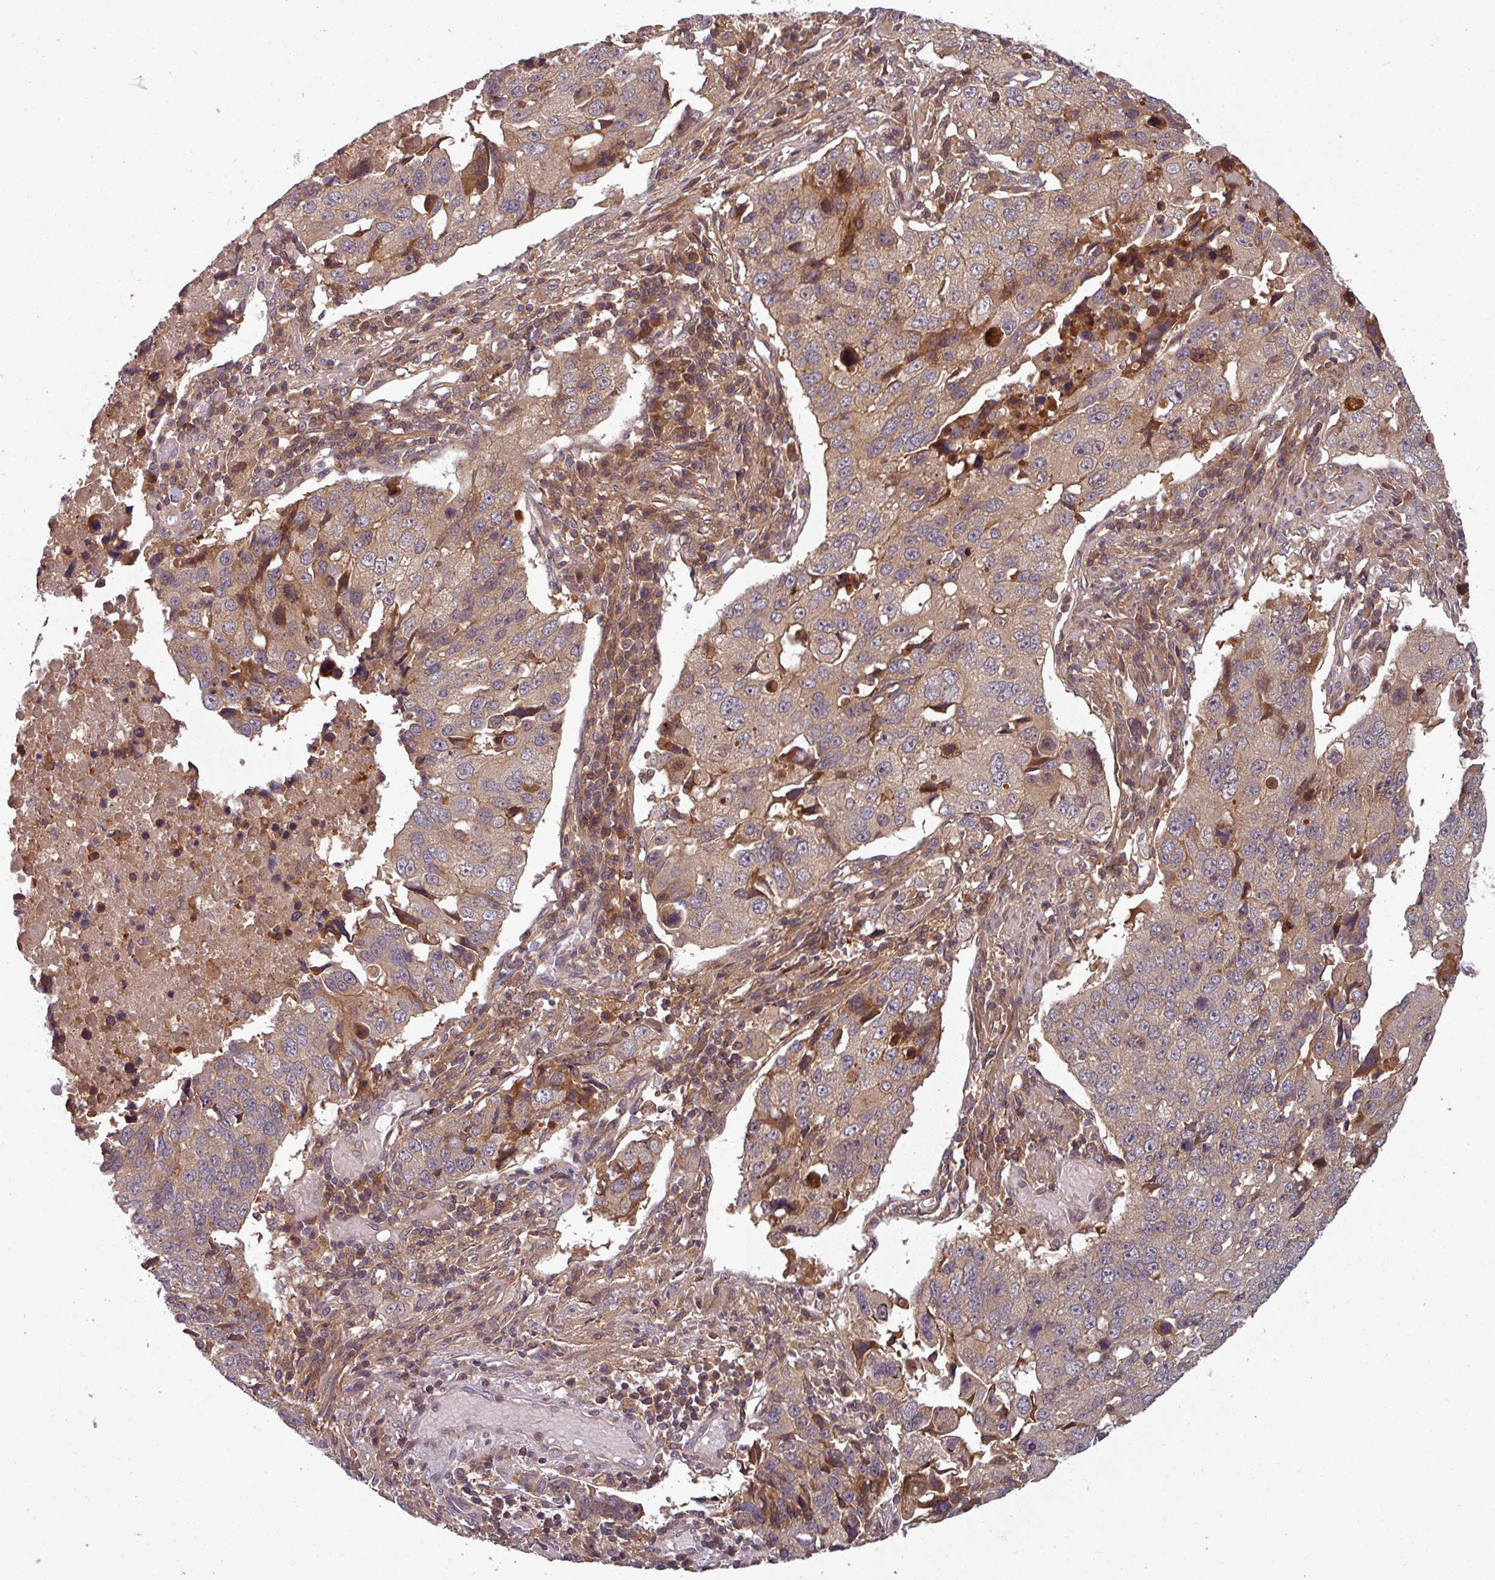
{"staining": {"intensity": "moderate", "quantity": "<25%", "location": "cytoplasmic/membranous"}, "tissue": "lung cancer", "cell_type": "Tumor cells", "image_type": "cancer", "snomed": [{"axis": "morphology", "description": "Squamous cell carcinoma, NOS"}, {"axis": "topography", "description": "Lung"}], "caption": "Immunohistochemical staining of lung cancer (squamous cell carcinoma) displays low levels of moderate cytoplasmic/membranous expression in approximately <25% of tumor cells.", "gene": "GSKIP", "patient": {"sex": "female", "age": 66}}